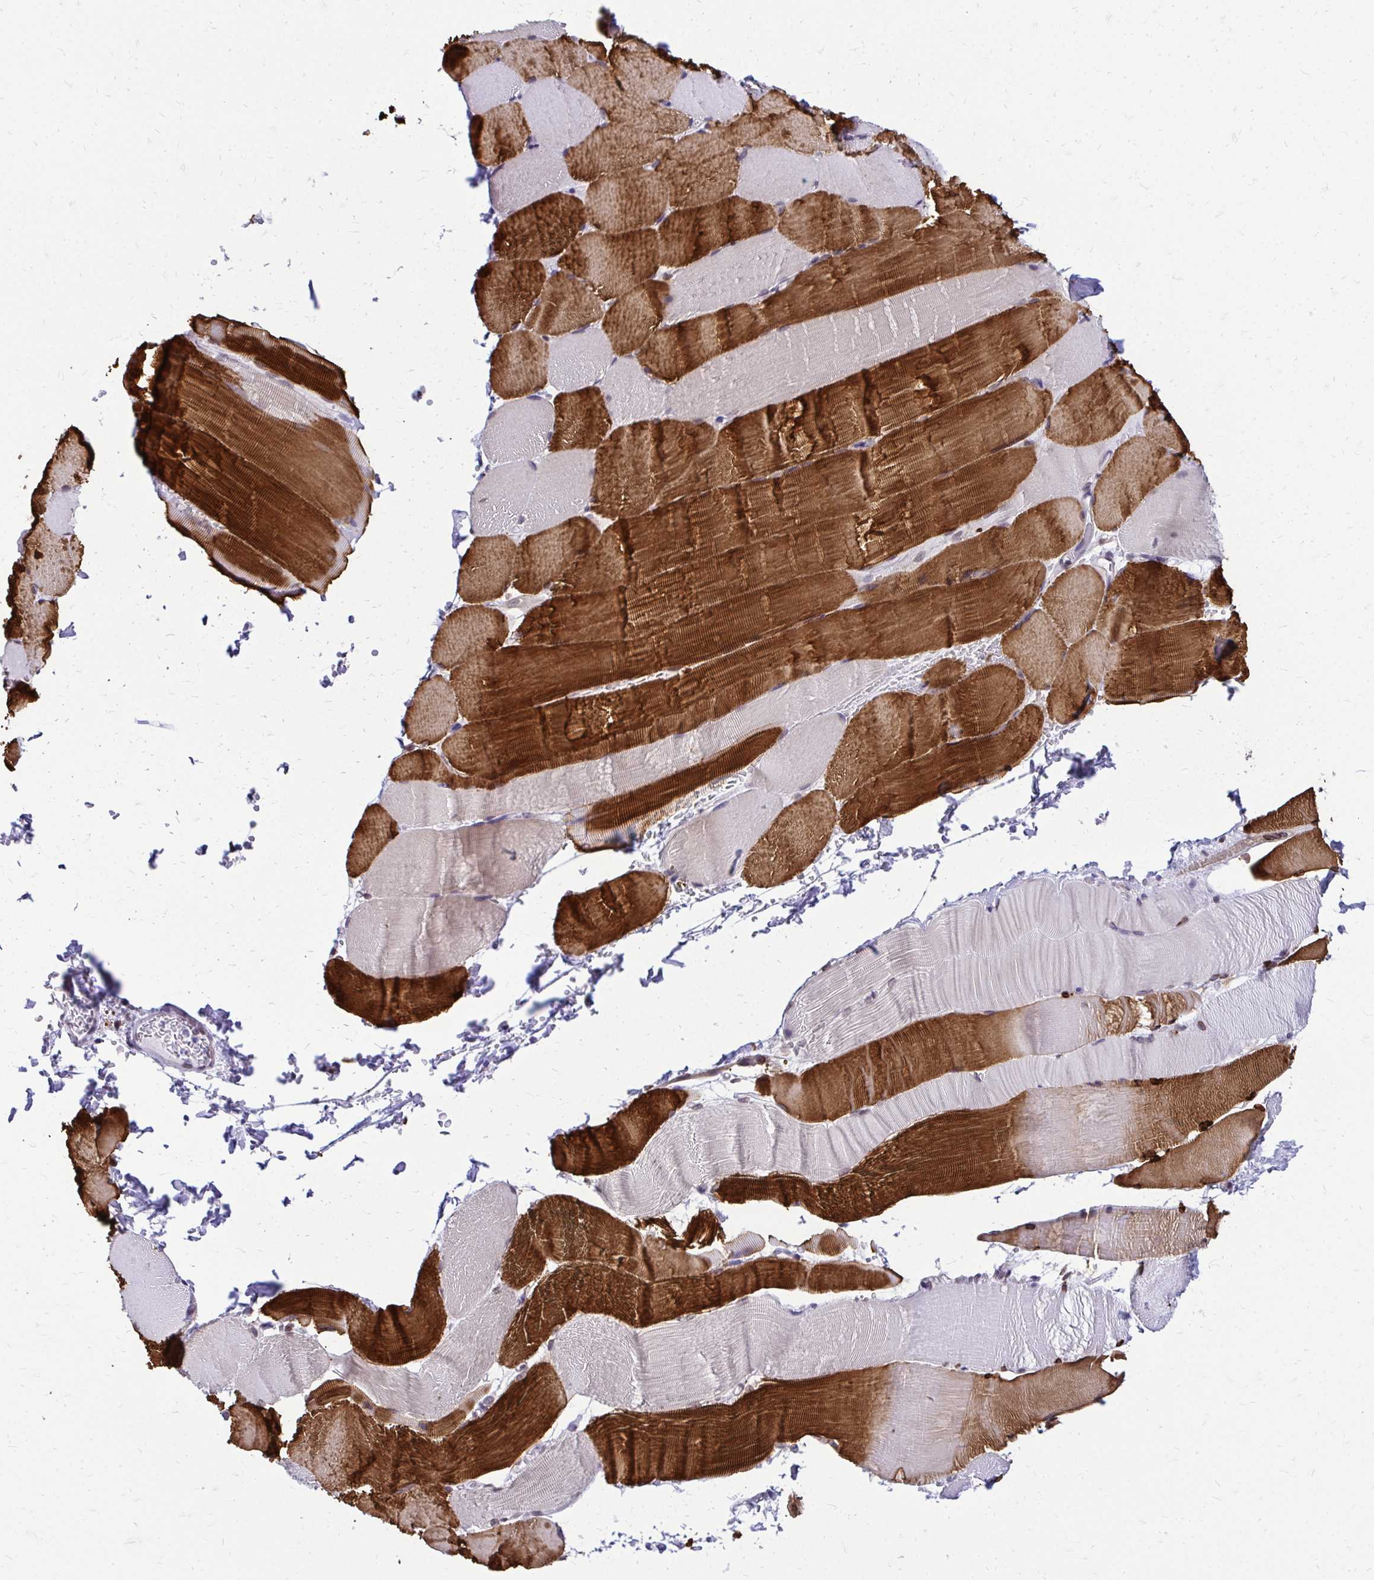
{"staining": {"intensity": "strong", "quantity": "25%-75%", "location": "cytoplasmic/membranous"}, "tissue": "skeletal muscle", "cell_type": "Myocytes", "image_type": "normal", "snomed": [{"axis": "morphology", "description": "Normal tissue, NOS"}, {"axis": "topography", "description": "Skeletal muscle"}], "caption": "Immunohistochemistry (DAB) staining of unremarkable skeletal muscle shows strong cytoplasmic/membranous protein staining in approximately 25%-75% of myocytes. (IHC, brightfield microscopy, high magnification).", "gene": "BANF1", "patient": {"sex": "female", "age": 37}}